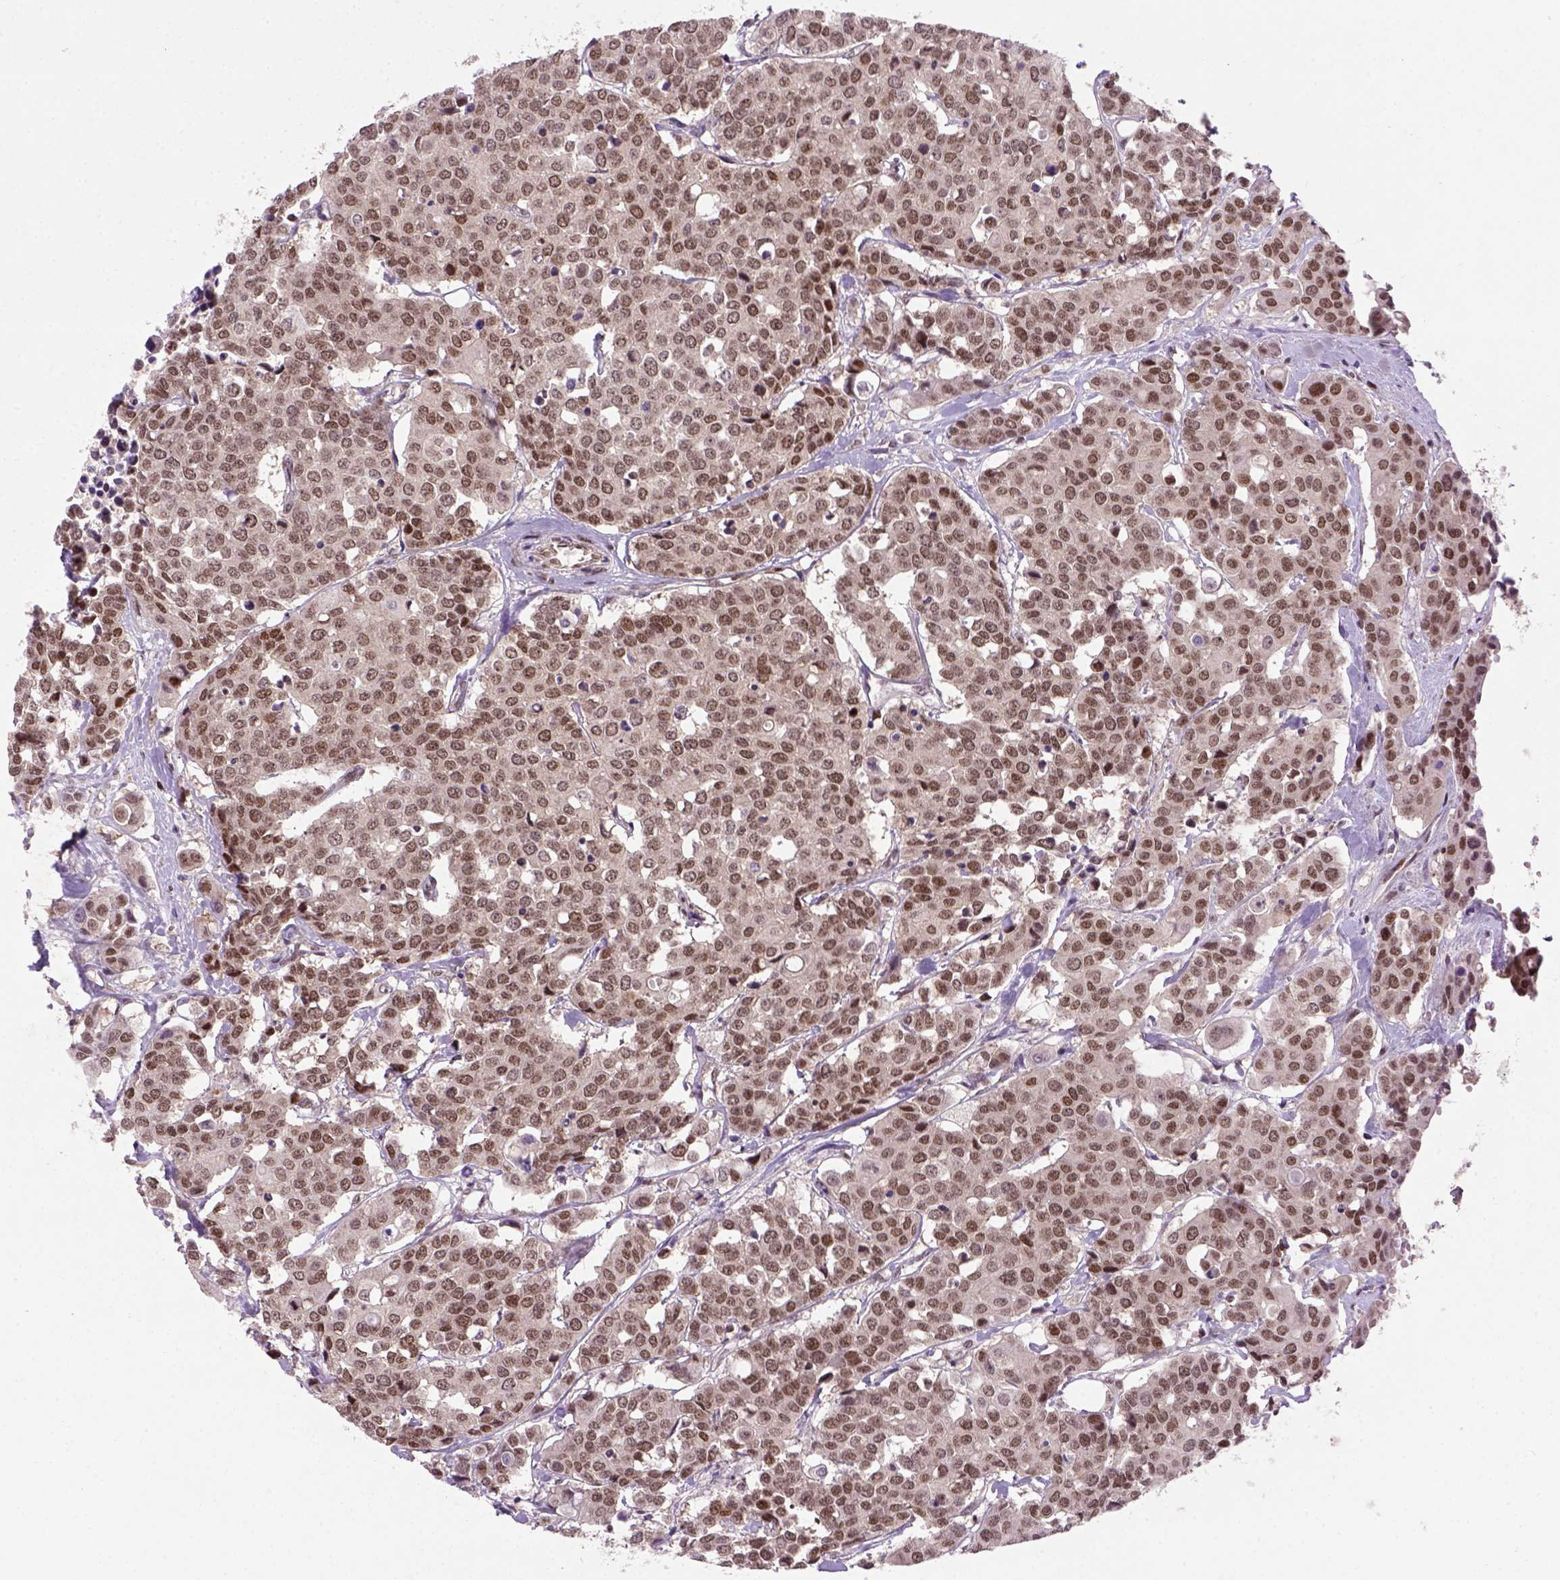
{"staining": {"intensity": "moderate", "quantity": ">75%", "location": "nuclear"}, "tissue": "carcinoid", "cell_type": "Tumor cells", "image_type": "cancer", "snomed": [{"axis": "morphology", "description": "Carcinoid, malignant, NOS"}, {"axis": "topography", "description": "Colon"}], "caption": "Immunohistochemical staining of human malignant carcinoid reveals medium levels of moderate nuclear expression in approximately >75% of tumor cells.", "gene": "MGMT", "patient": {"sex": "male", "age": 81}}